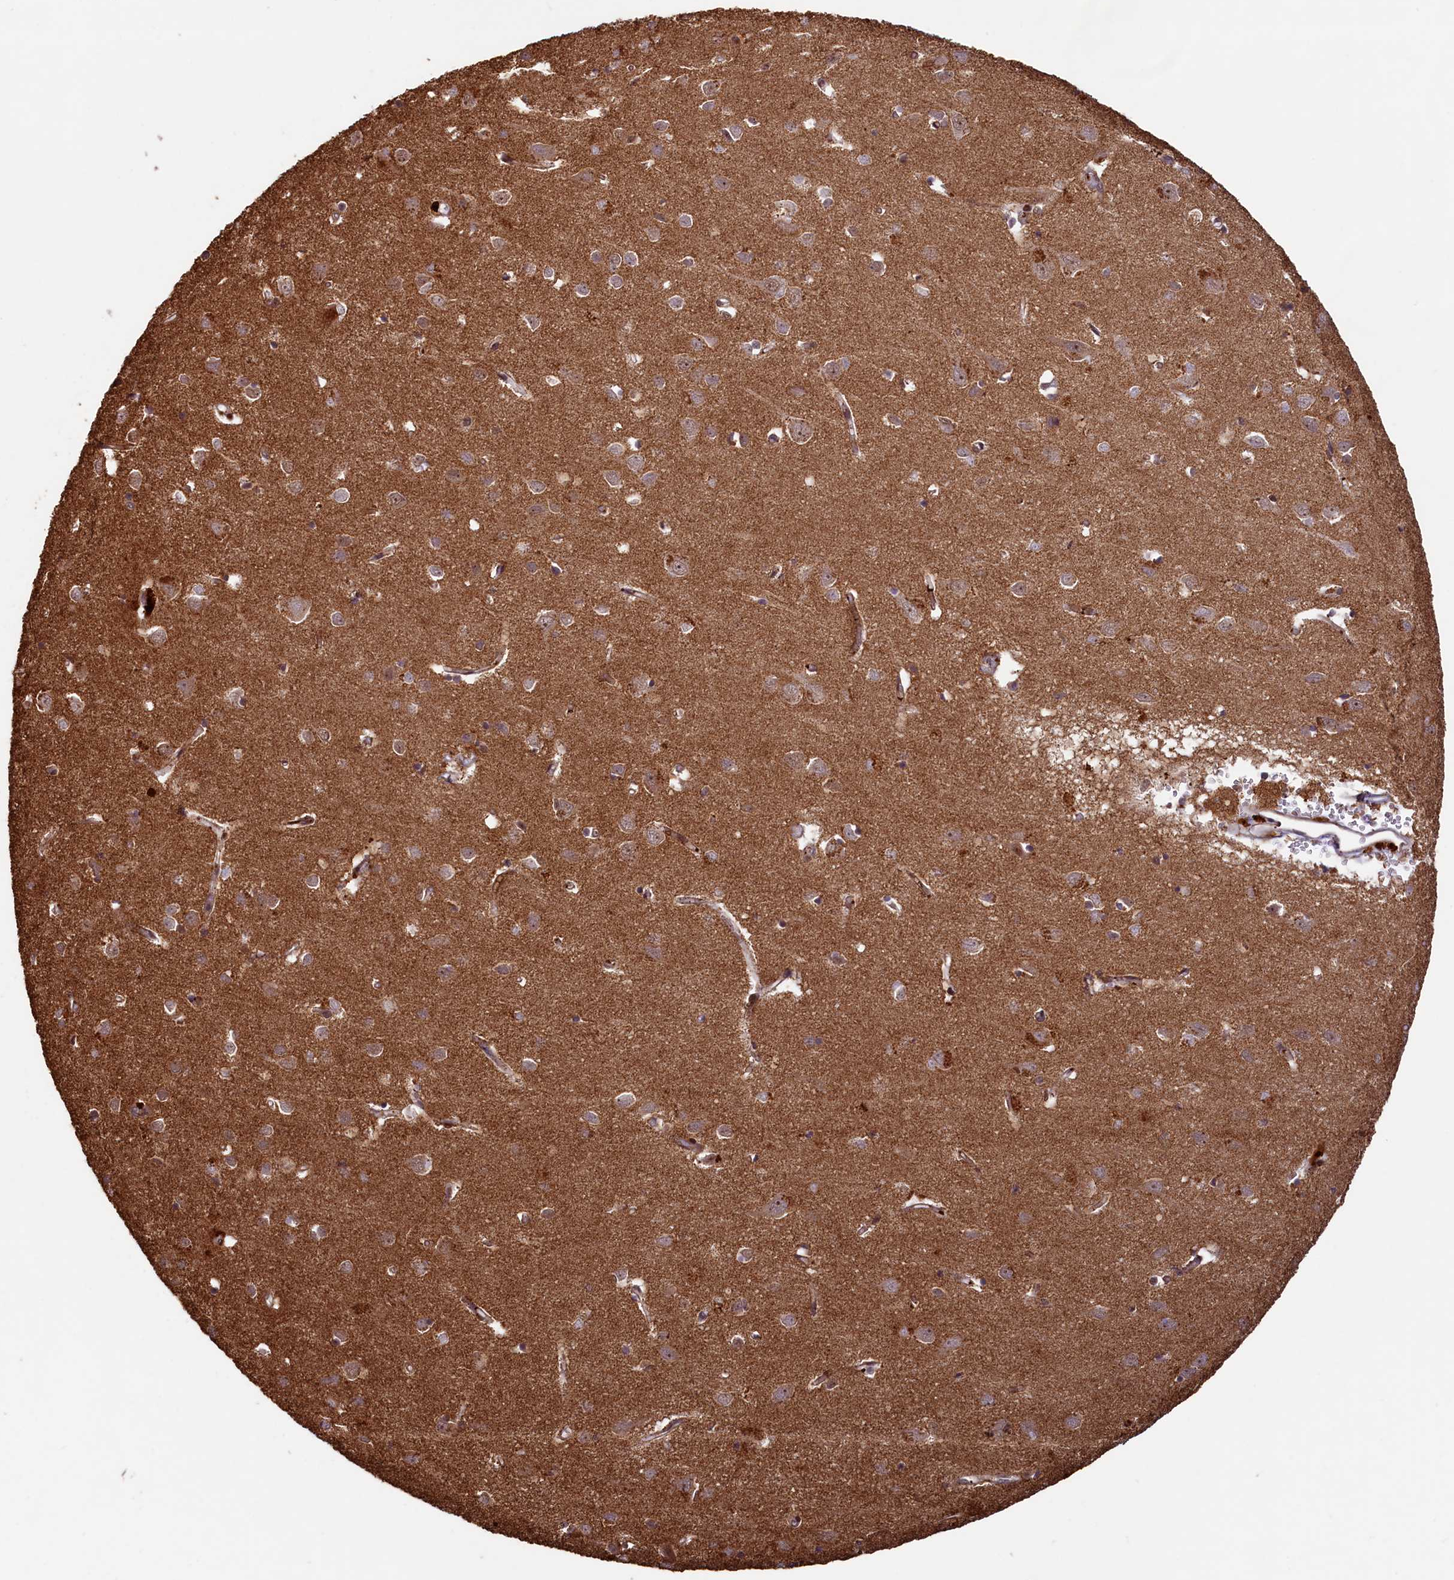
{"staining": {"intensity": "moderate", "quantity": ">75%", "location": "cytoplasmic/membranous"}, "tissue": "cerebral cortex", "cell_type": "Endothelial cells", "image_type": "normal", "snomed": [{"axis": "morphology", "description": "Normal tissue, NOS"}, {"axis": "topography", "description": "Cerebral cortex"}], "caption": "A photomicrograph showing moderate cytoplasmic/membranous positivity in approximately >75% of endothelial cells in normal cerebral cortex, as visualized by brown immunohistochemical staining.", "gene": "SHPRH", "patient": {"sex": "female", "age": 64}}